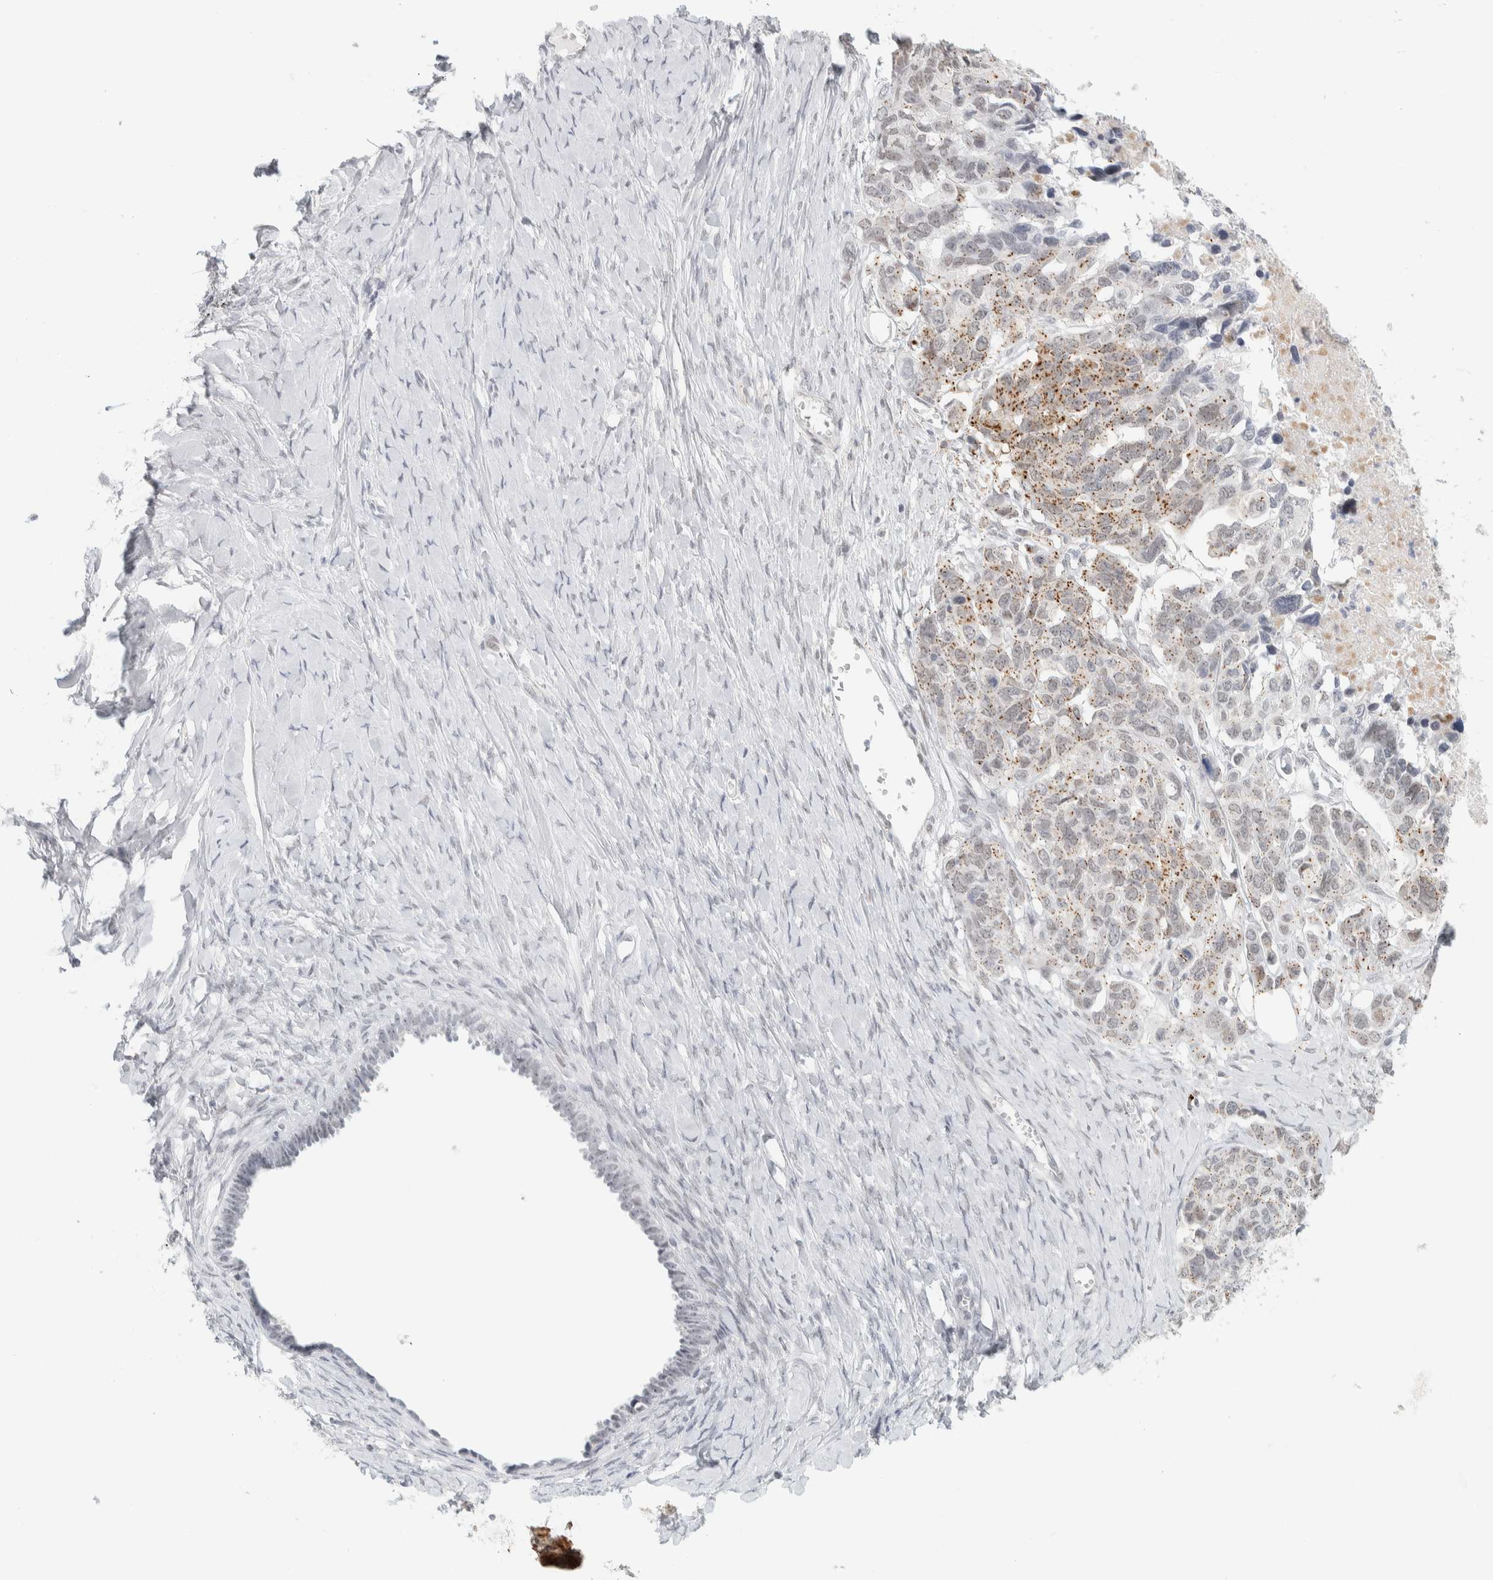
{"staining": {"intensity": "moderate", "quantity": "<25%", "location": "cytoplasmic/membranous"}, "tissue": "ovarian cancer", "cell_type": "Tumor cells", "image_type": "cancer", "snomed": [{"axis": "morphology", "description": "Cystadenocarcinoma, serous, NOS"}, {"axis": "topography", "description": "Ovary"}], "caption": "Brown immunohistochemical staining in human ovarian cancer displays moderate cytoplasmic/membranous positivity in approximately <25% of tumor cells. Using DAB (3,3'-diaminobenzidine) (brown) and hematoxylin (blue) stains, captured at high magnification using brightfield microscopy.", "gene": "CDH17", "patient": {"sex": "female", "age": 79}}